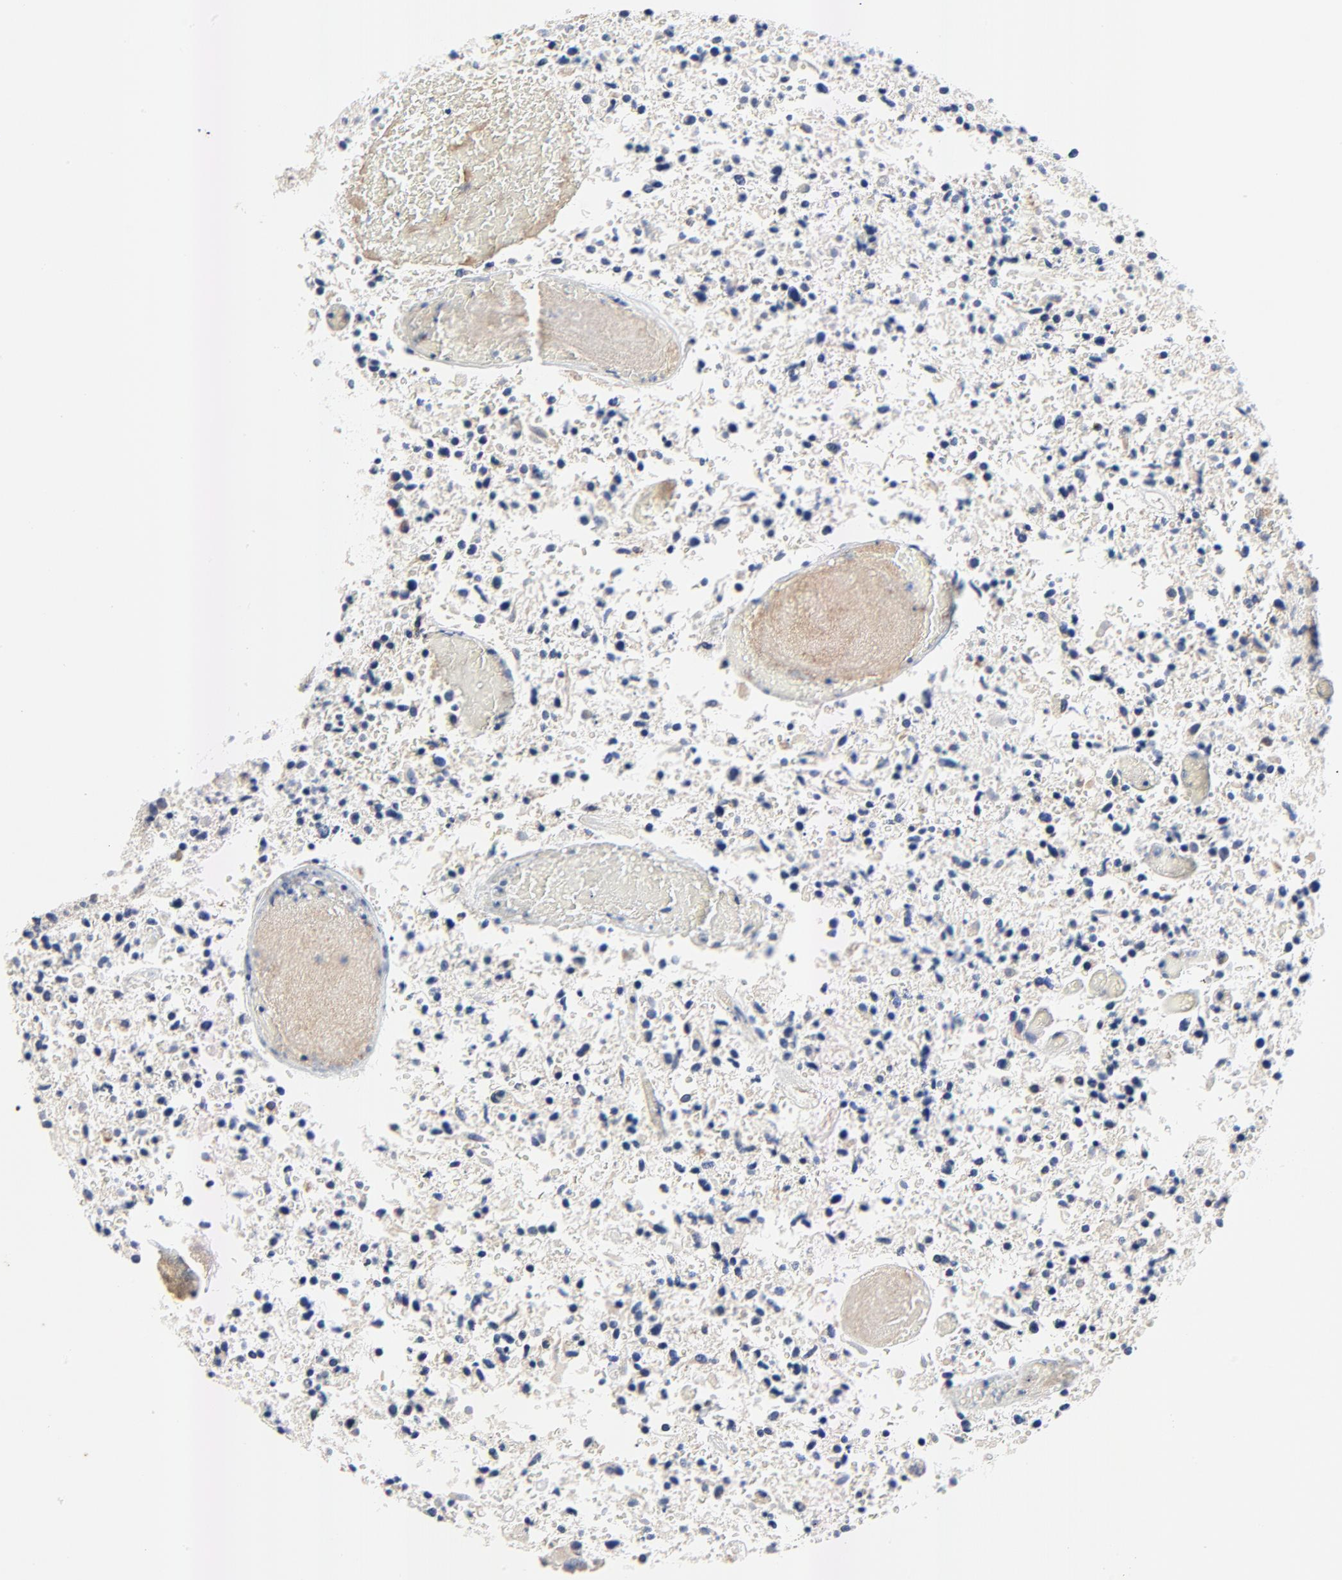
{"staining": {"intensity": "negative", "quantity": "none", "location": "none"}, "tissue": "glioma", "cell_type": "Tumor cells", "image_type": "cancer", "snomed": [{"axis": "morphology", "description": "Glioma, malignant, High grade"}, {"axis": "topography", "description": "Brain"}], "caption": "Immunohistochemical staining of malignant glioma (high-grade) demonstrates no significant positivity in tumor cells. Nuclei are stained in blue.", "gene": "VAV2", "patient": {"sex": "male", "age": 72}}